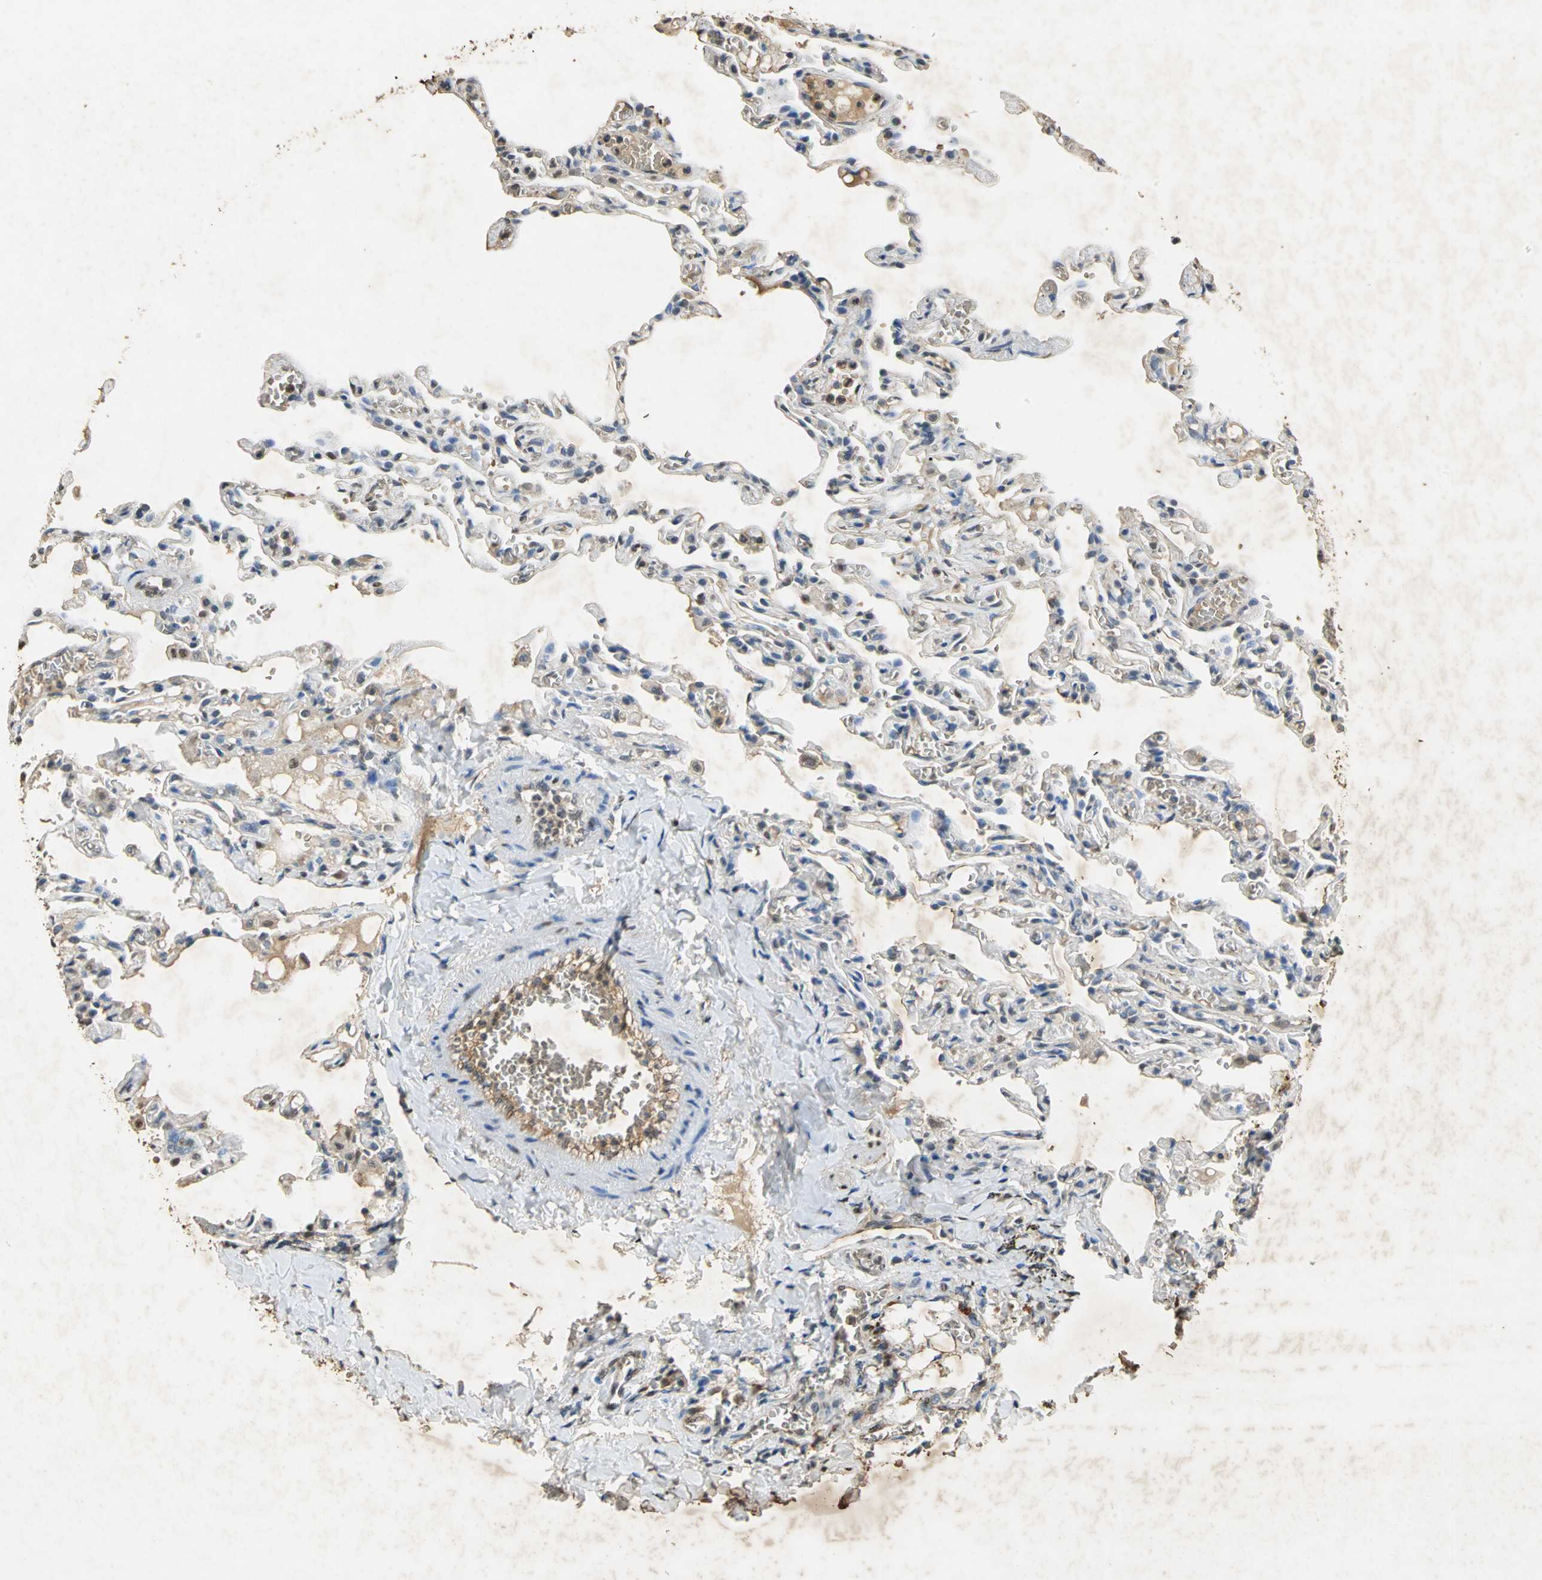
{"staining": {"intensity": "moderate", "quantity": ">75%", "location": "cytoplasmic/membranous"}, "tissue": "lung", "cell_type": "Alveolar cells", "image_type": "normal", "snomed": [{"axis": "morphology", "description": "Normal tissue, NOS"}, {"axis": "topography", "description": "Lung"}], "caption": "Brown immunohistochemical staining in benign human lung exhibits moderate cytoplasmic/membranous staining in approximately >75% of alveolar cells.", "gene": "GAPDH", "patient": {"sex": "male", "age": 21}}